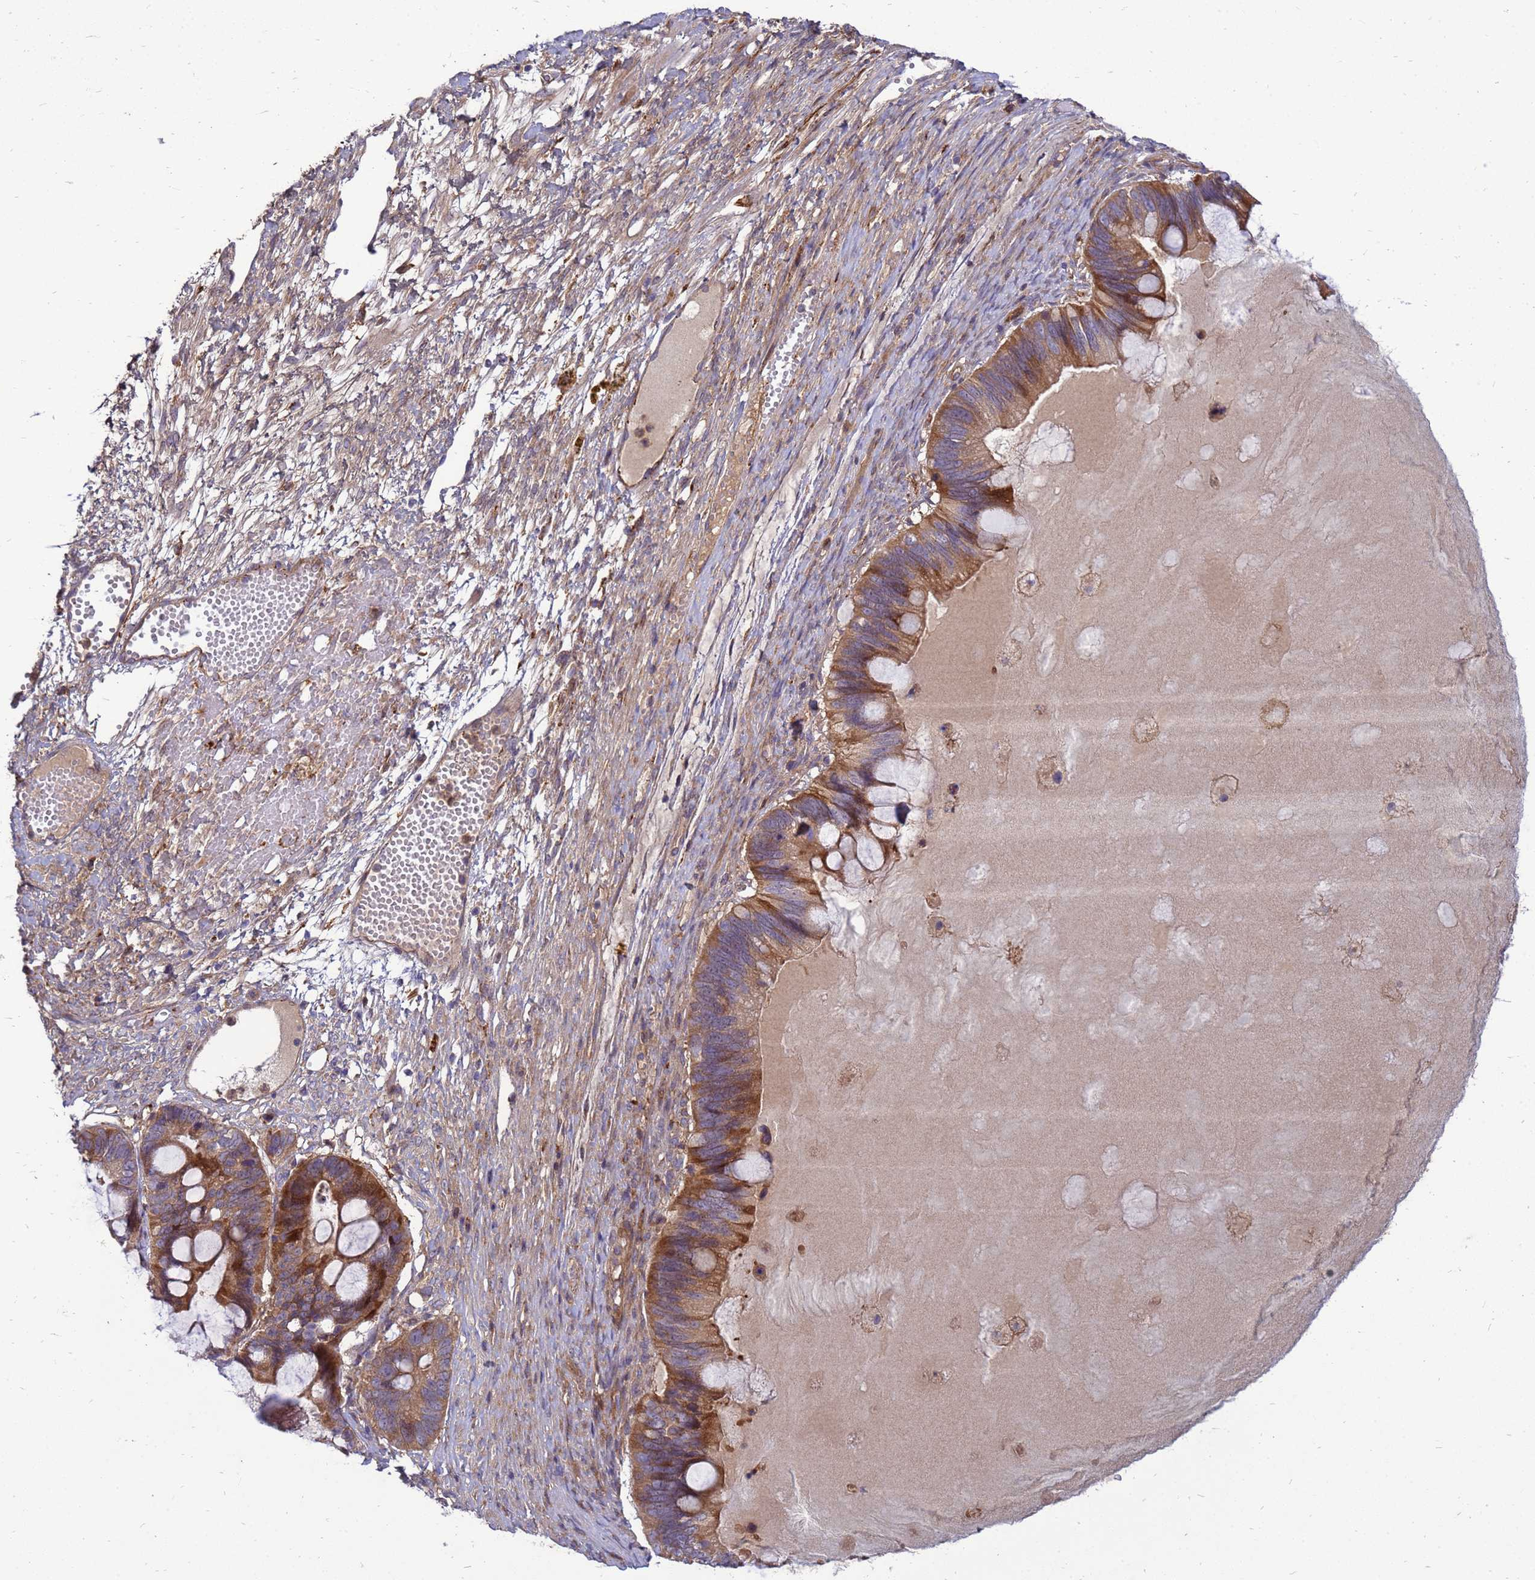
{"staining": {"intensity": "moderate", "quantity": ">75%", "location": "cytoplasmic/membranous"}, "tissue": "ovarian cancer", "cell_type": "Tumor cells", "image_type": "cancer", "snomed": [{"axis": "morphology", "description": "Cystadenocarcinoma, mucinous, NOS"}, {"axis": "topography", "description": "Ovary"}], "caption": "Immunohistochemistry of human ovarian cancer (mucinous cystadenocarcinoma) shows medium levels of moderate cytoplasmic/membranous staining in approximately >75% of tumor cells.", "gene": "RNF215", "patient": {"sex": "female", "age": 61}}